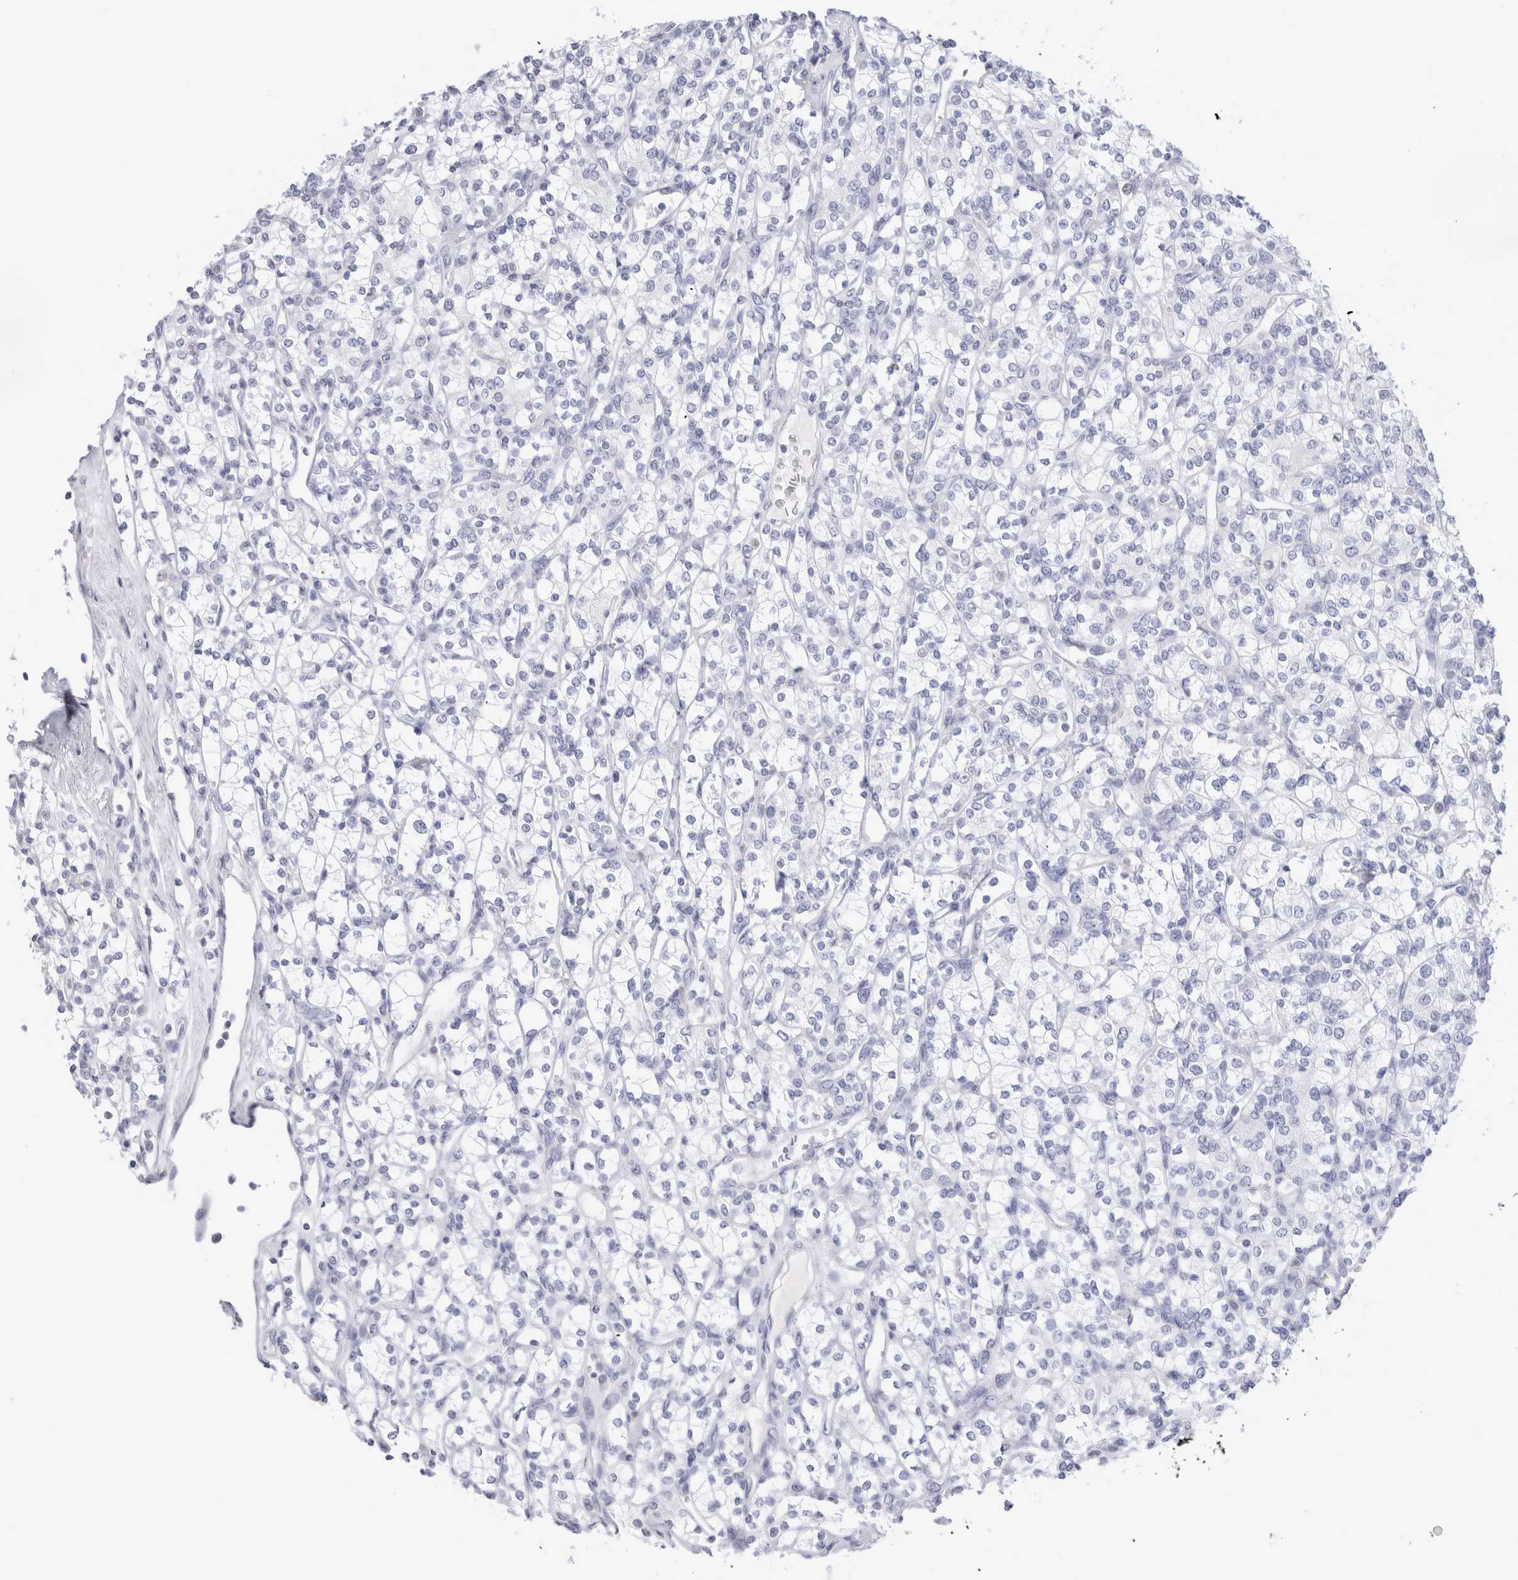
{"staining": {"intensity": "negative", "quantity": "none", "location": "none"}, "tissue": "renal cancer", "cell_type": "Tumor cells", "image_type": "cancer", "snomed": [{"axis": "morphology", "description": "Adenocarcinoma, NOS"}, {"axis": "topography", "description": "Kidney"}], "caption": "Immunohistochemistry image of neoplastic tissue: human adenocarcinoma (renal) stained with DAB (3,3'-diaminobenzidine) displays no significant protein expression in tumor cells. (DAB IHC, high magnification).", "gene": "MUC15", "patient": {"sex": "male", "age": 77}}